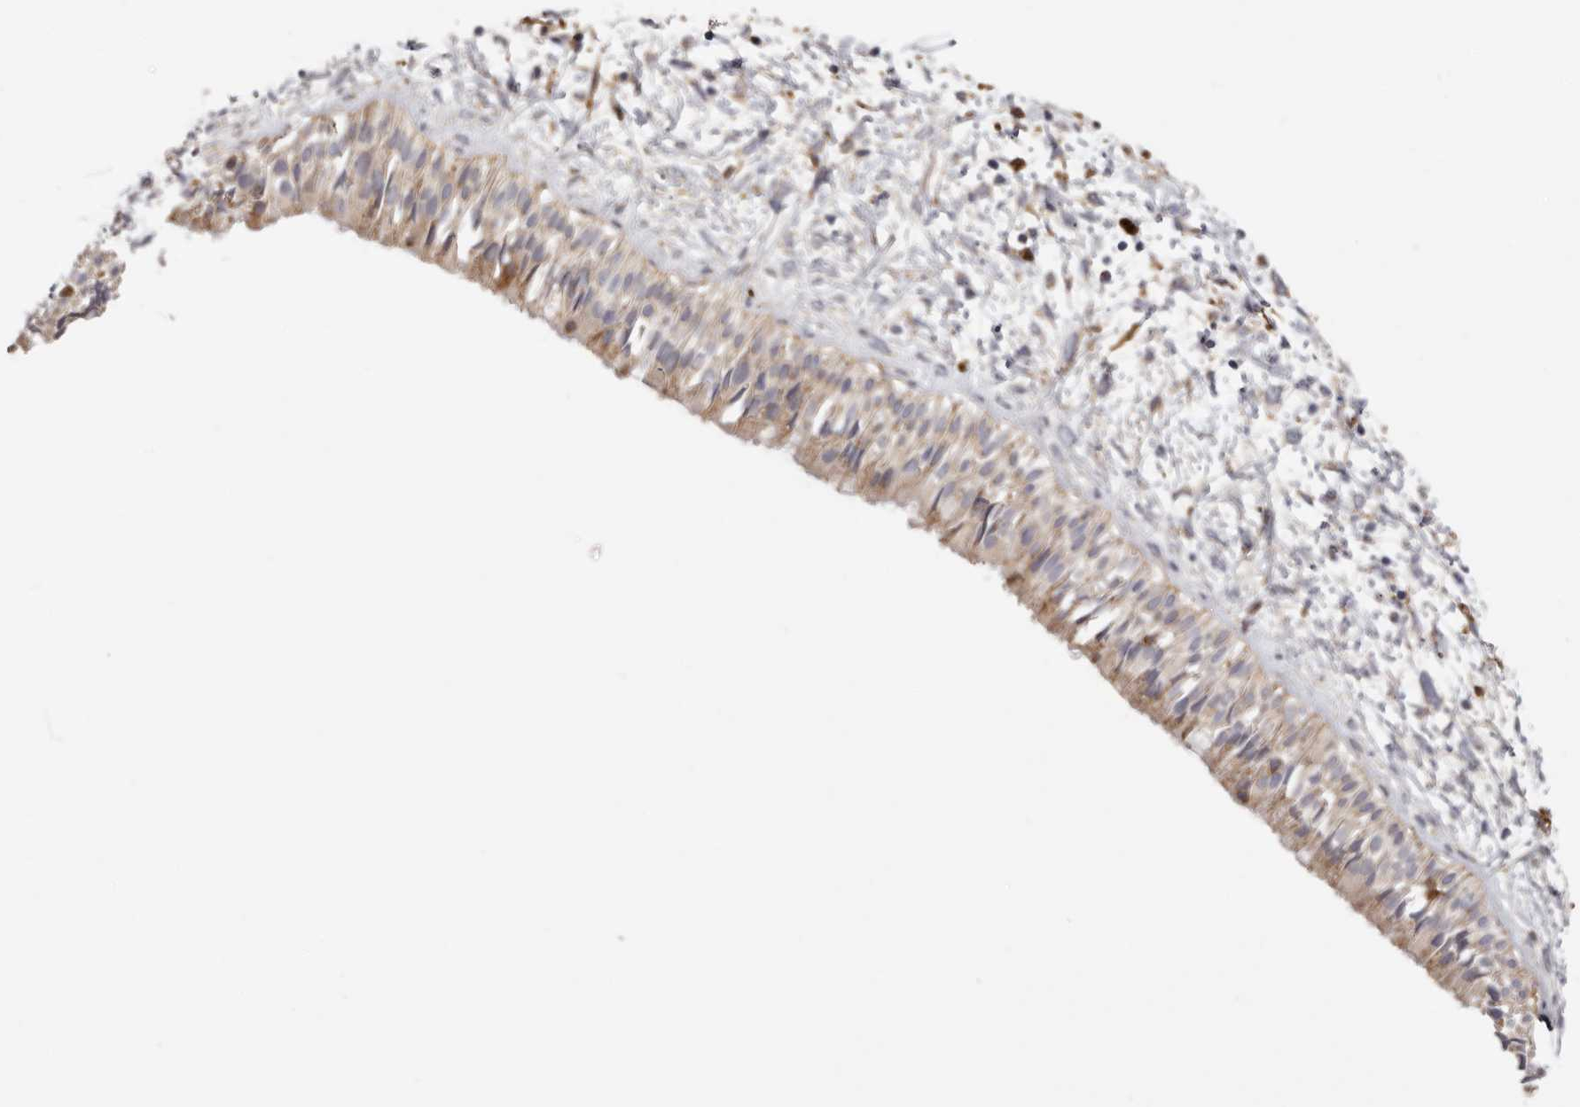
{"staining": {"intensity": "moderate", "quantity": ">75%", "location": "cytoplasmic/membranous"}, "tissue": "nasopharynx", "cell_type": "Respiratory epithelial cells", "image_type": "normal", "snomed": [{"axis": "morphology", "description": "Normal tissue, NOS"}, {"axis": "topography", "description": "Nasopharynx"}], "caption": "An image of nasopharynx stained for a protein shows moderate cytoplasmic/membranous brown staining in respiratory epithelial cells. (DAB (3,3'-diaminobenzidine) IHC with brightfield microscopy, high magnification).", "gene": "GRN", "patient": {"sex": "male", "age": 22}}